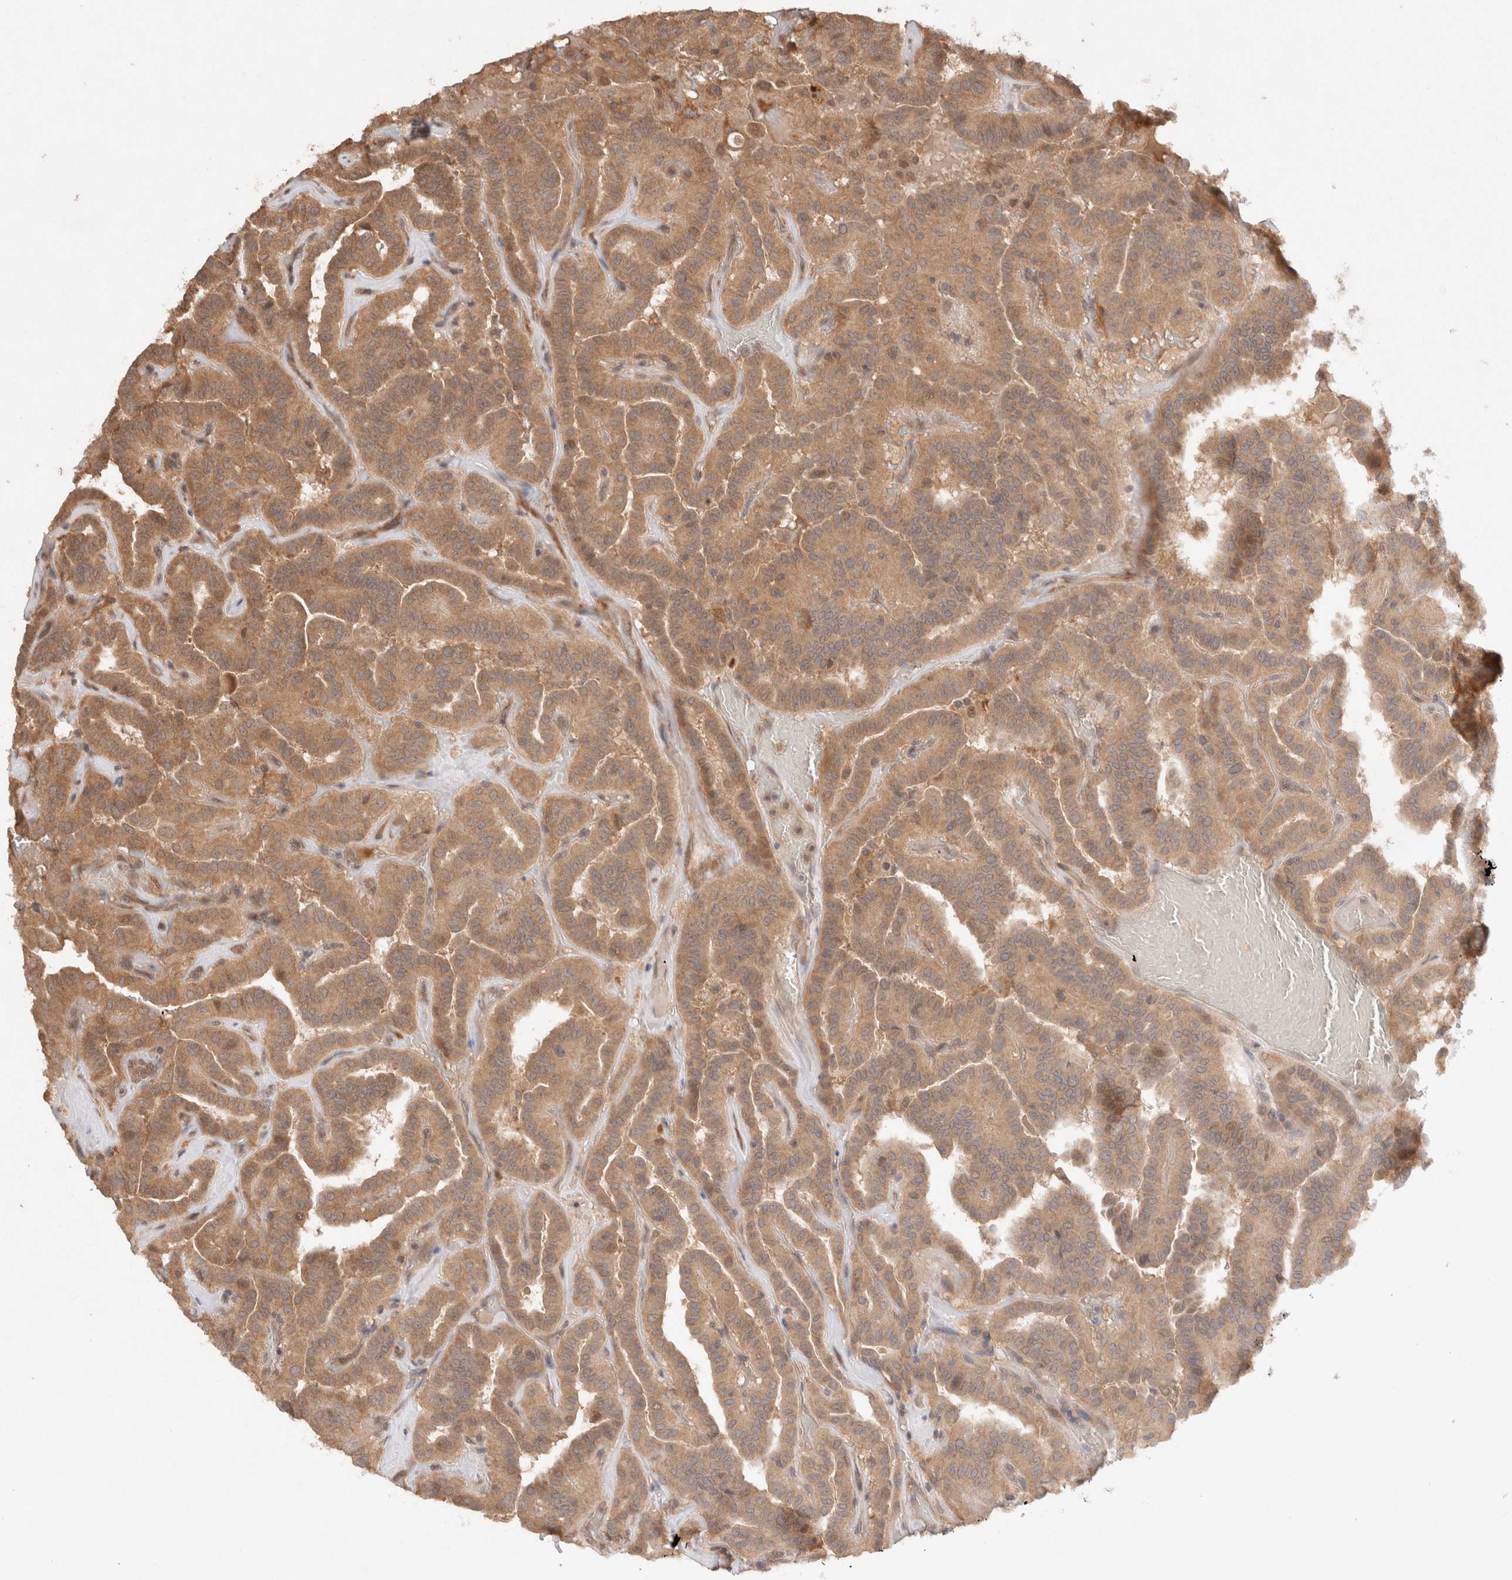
{"staining": {"intensity": "moderate", "quantity": ">75%", "location": "cytoplasmic/membranous"}, "tissue": "thyroid cancer", "cell_type": "Tumor cells", "image_type": "cancer", "snomed": [{"axis": "morphology", "description": "Papillary adenocarcinoma, NOS"}, {"axis": "topography", "description": "Thyroid gland"}], "caption": "Thyroid cancer stained with a protein marker exhibits moderate staining in tumor cells.", "gene": "KLHL20", "patient": {"sex": "male", "age": 77}}